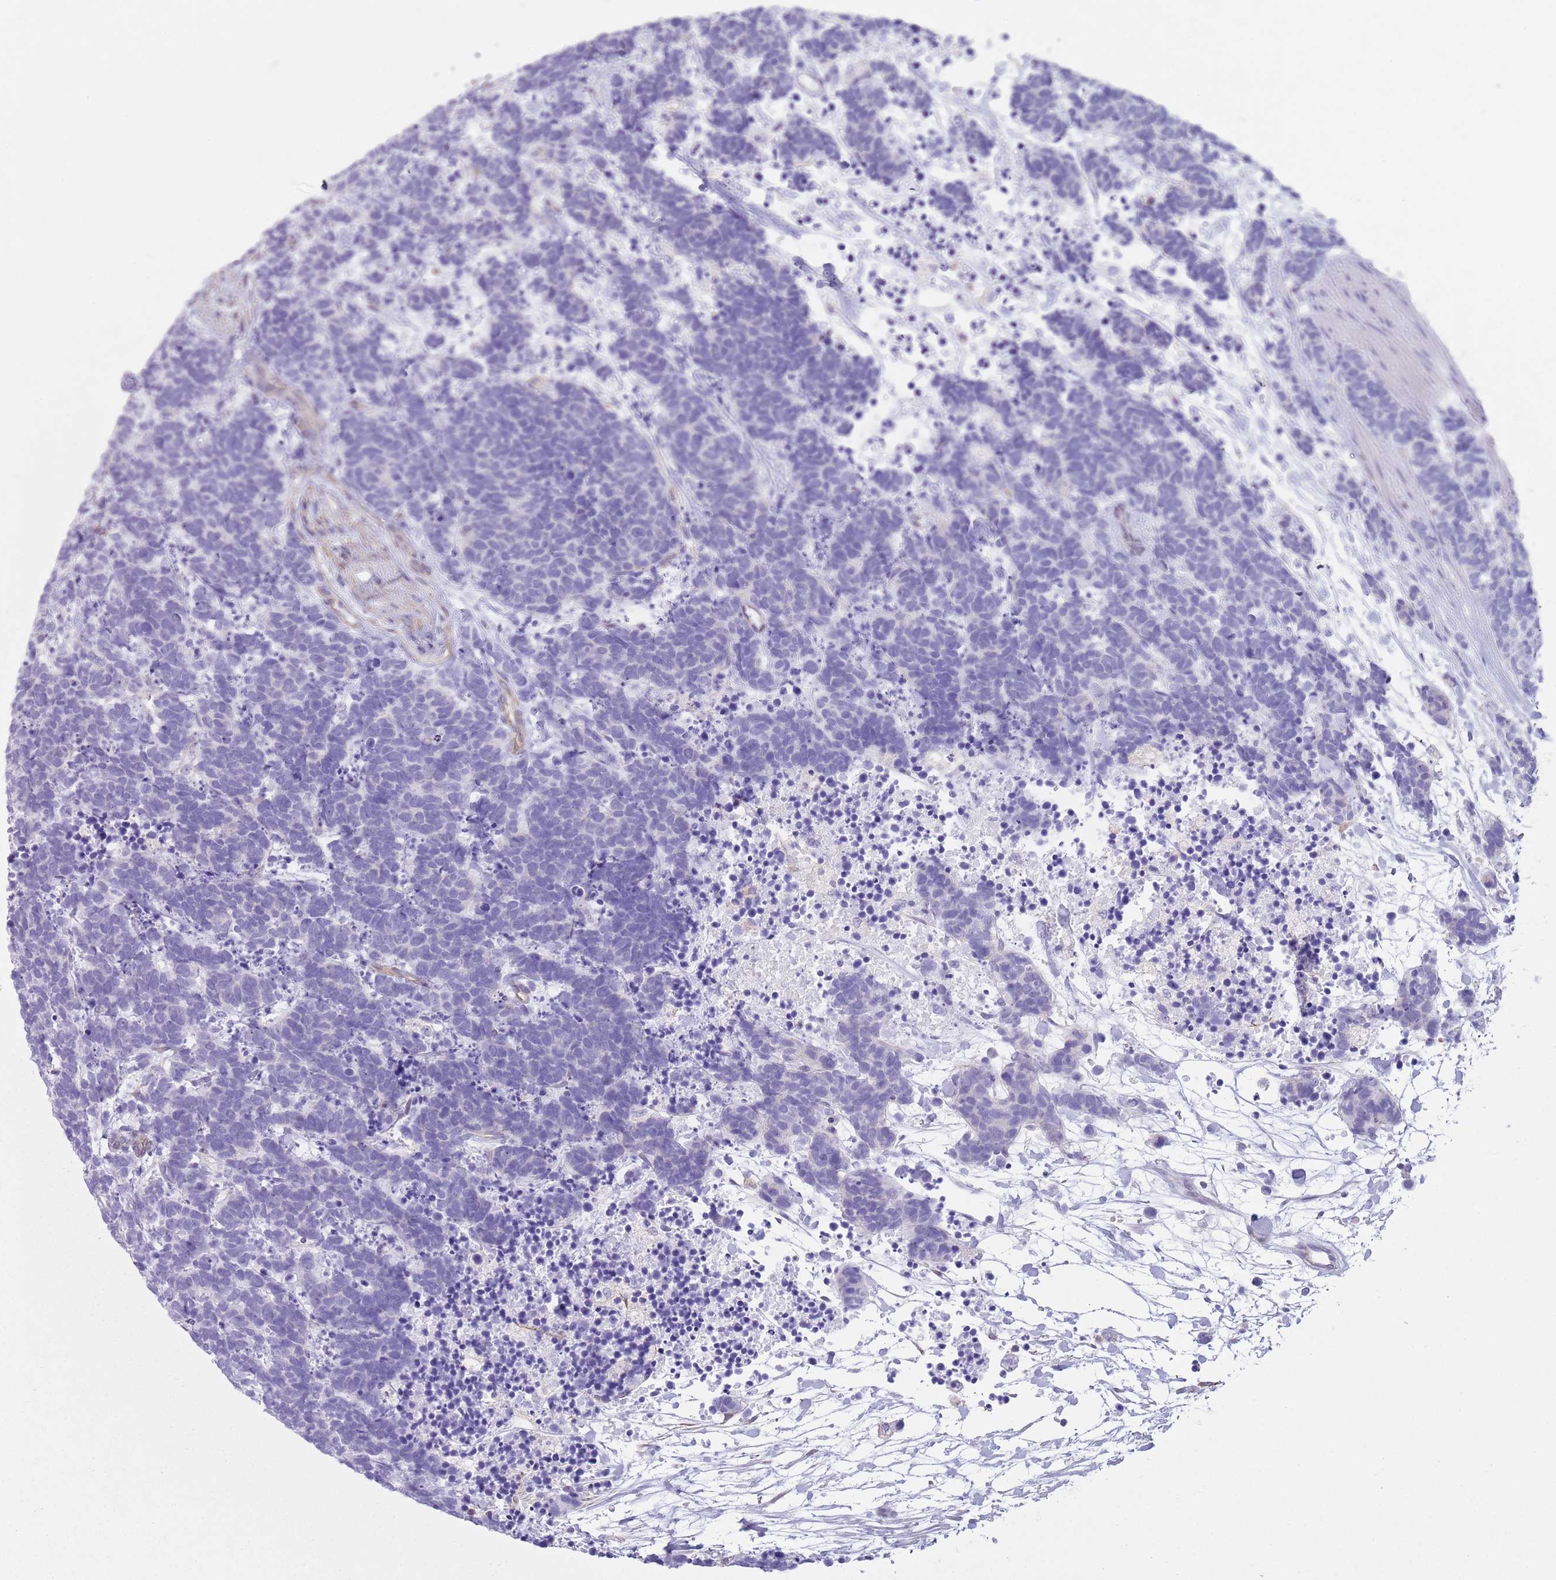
{"staining": {"intensity": "negative", "quantity": "none", "location": "none"}, "tissue": "carcinoid", "cell_type": "Tumor cells", "image_type": "cancer", "snomed": [{"axis": "morphology", "description": "Carcinoma, NOS"}, {"axis": "morphology", "description": "Carcinoid, malignant, NOS"}, {"axis": "topography", "description": "Prostate"}], "caption": "Immunohistochemical staining of human carcinoid (malignant) displays no significant positivity in tumor cells. (Brightfield microscopy of DAB immunohistochemistry (IHC) at high magnification).", "gene": "RBP3", "patient": {"sex": "male", "age": 57}}